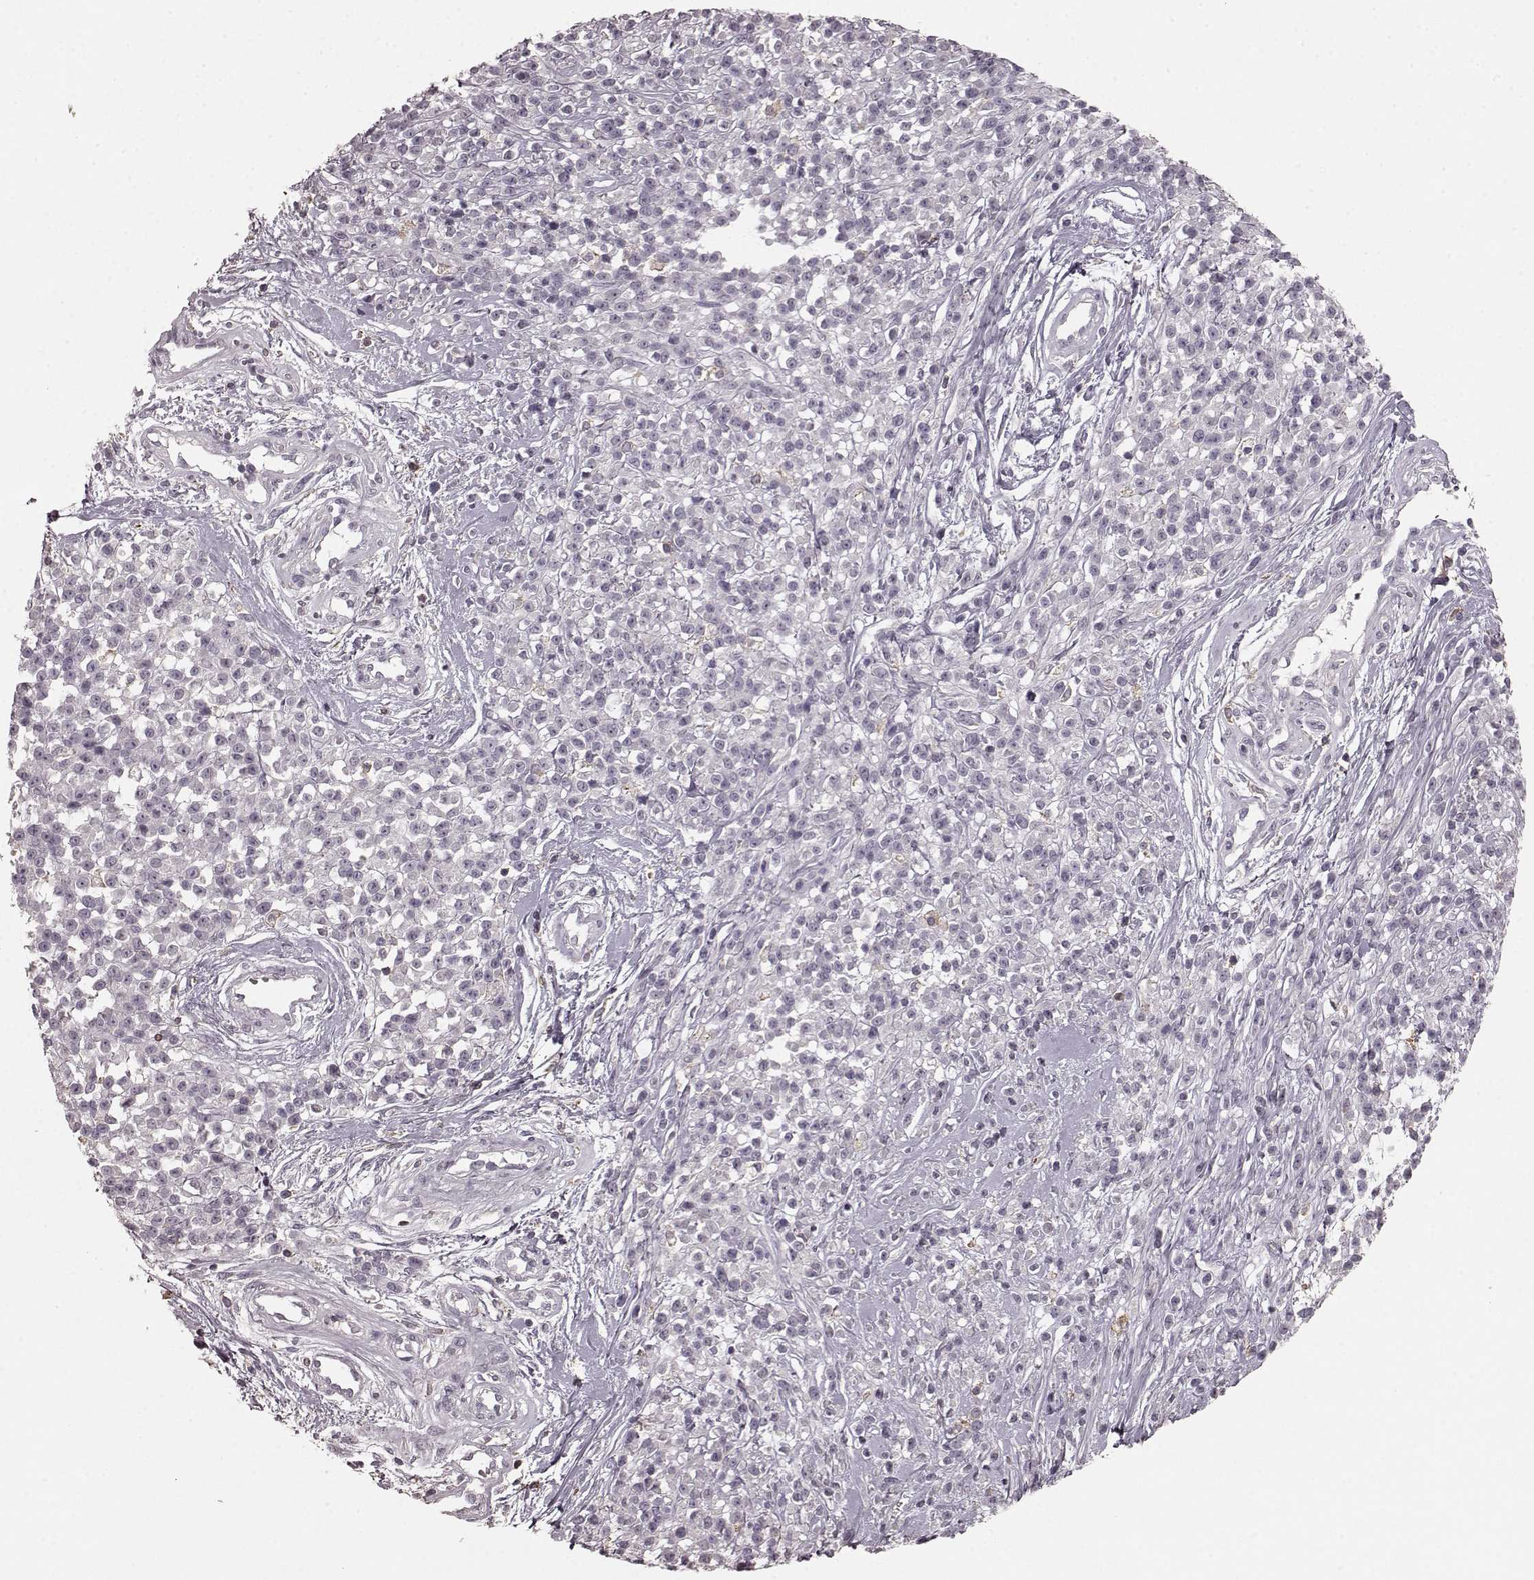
{"staining": {"intensity": "negative", "quantity": "none", "location": "none"}, "tissue": "melanoma", "cell_type": "Tumor cells", "image_type": "cancer", "snomed": [{"axis": "morphology", "description": "Malignant melanoma, NOS"}, {"axis": "topography", "description": "Skin"}, {"axis": "topography", "description": "Skin of trunk"}], "caption": "Immunohistochemical staining of human melanoma exhibits no significant positivity in tumor cells. The staining was performed using DAB (3,3'-diaminobenzidine) to visualize the protein expression in brown, while the nuclei were stained in blue with hematoxylin (Magnification: 20x).", "gene": "CD28", "patient": {"sex": "male", "age": 74}}